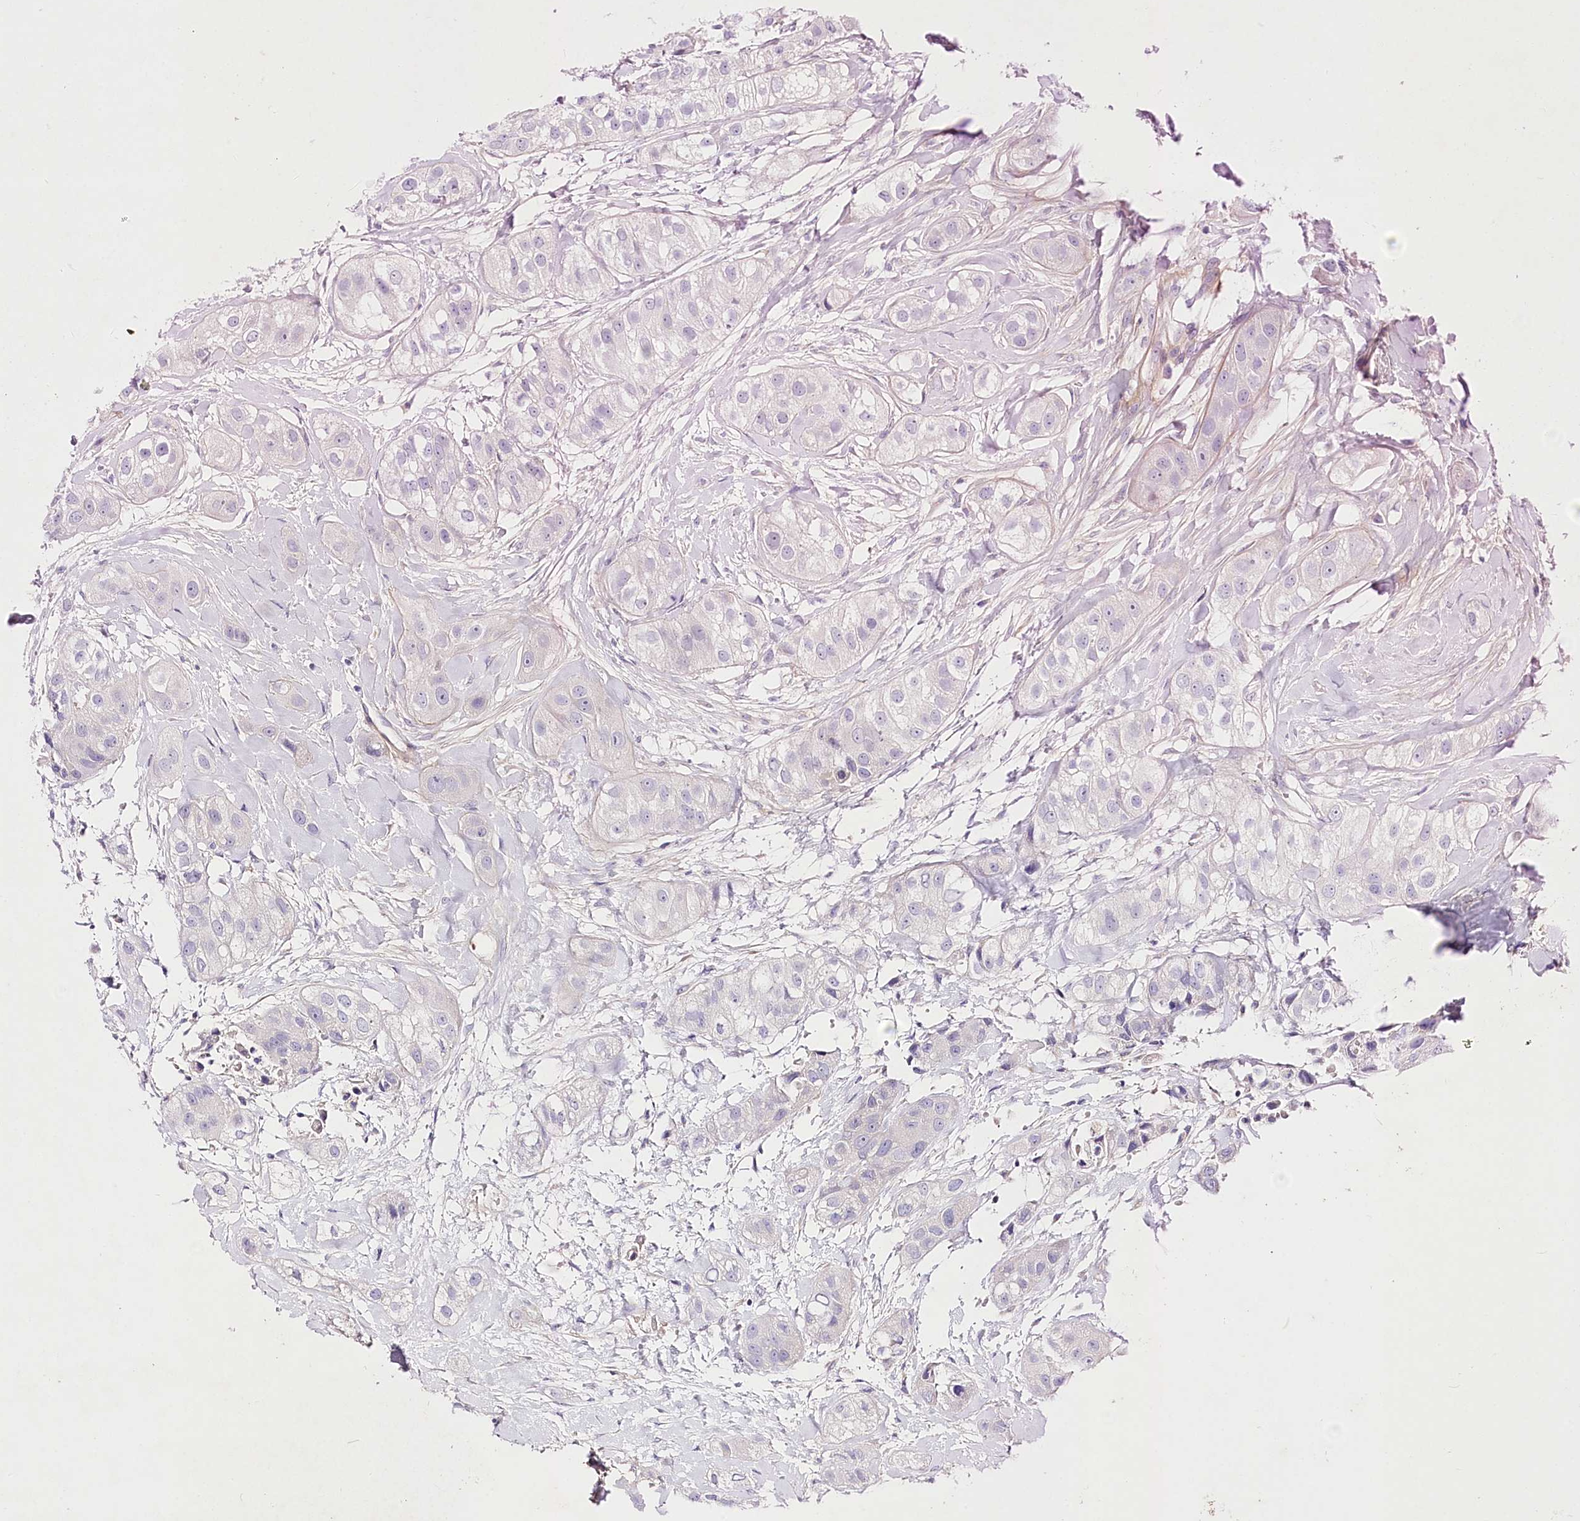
{"staining": {"intensity": "negative", "quantity": "none", "location": "none"}, "tissue": "head and neck cancer", "cell_type": "Tumor cells", "image_type": "cancer", "snomed": [{"axis": "morphology", "description": "Normal tissue, NOS"}, {"axis": "morphology", "description": "Squamous cell carcinoma, NOS"}, {"axis": "topography", "description": "Skeletal muscle"}, {"axis": "topography", "description": "Head-Neck"}], "caption": "Immunohistochemical staining of human squamous cell carcinoma (head and neck) exhibits no significant staining in tumor cells.", "gene": "LRRC14B", "patient": {"sex": "male", "age": 51}}